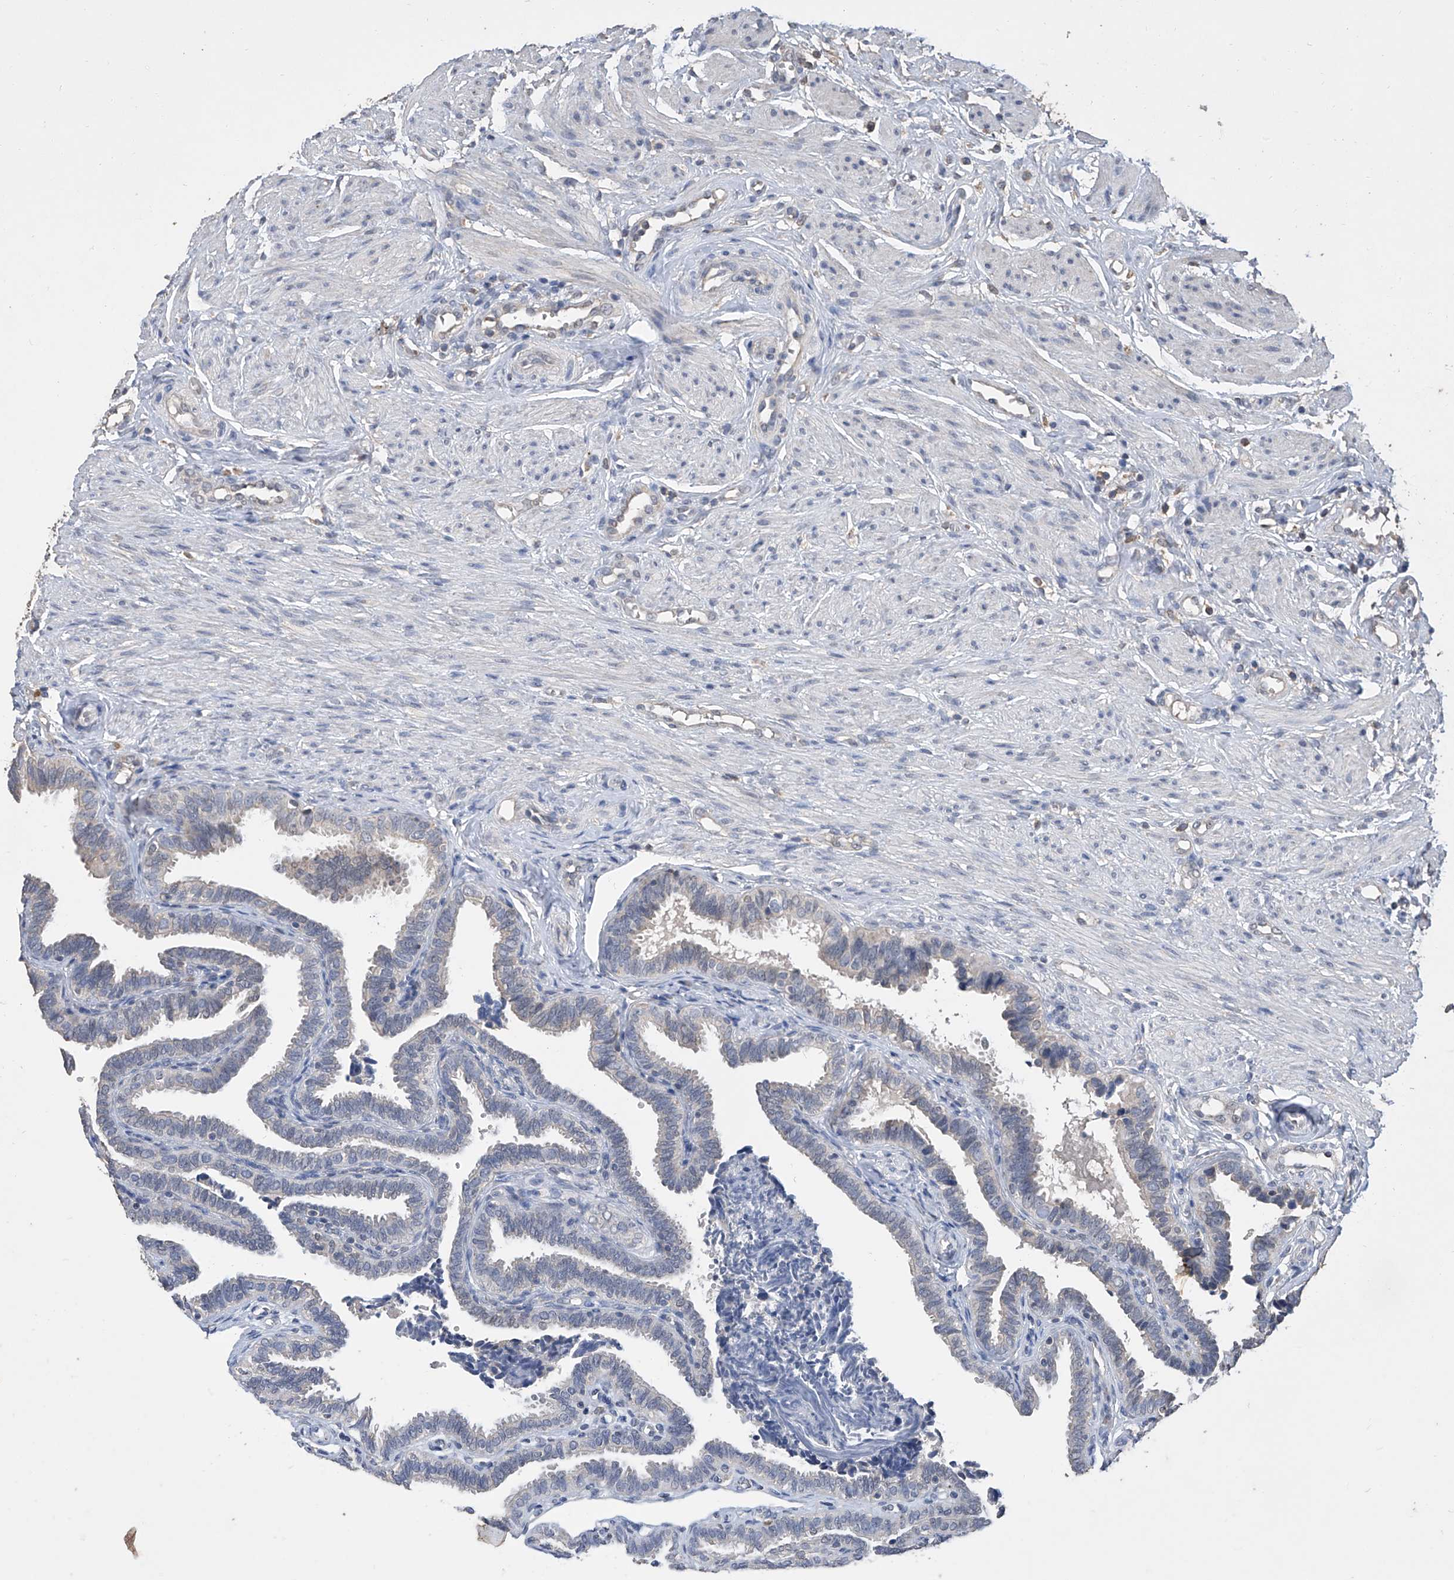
{"staining": {"intensity": "negative", "quantity": "none", "location": "none"}, "tissue": "fallopian tube", "cell_type": "Glandular cells", "image_type": "normal", "snomed": [{"axis": "morphology", "description": "Normal tissue, NOS"}, {"axis": "topography", "description": "Fallopian tube"}], "caption": "High power microscopy image of an immunohistochemistry (IHC) micrograph of normal fallopian tube, revealing no significant expression in glandular cells.", "gene": "GPT", "patient": {"sex": "female", "age": 39}}